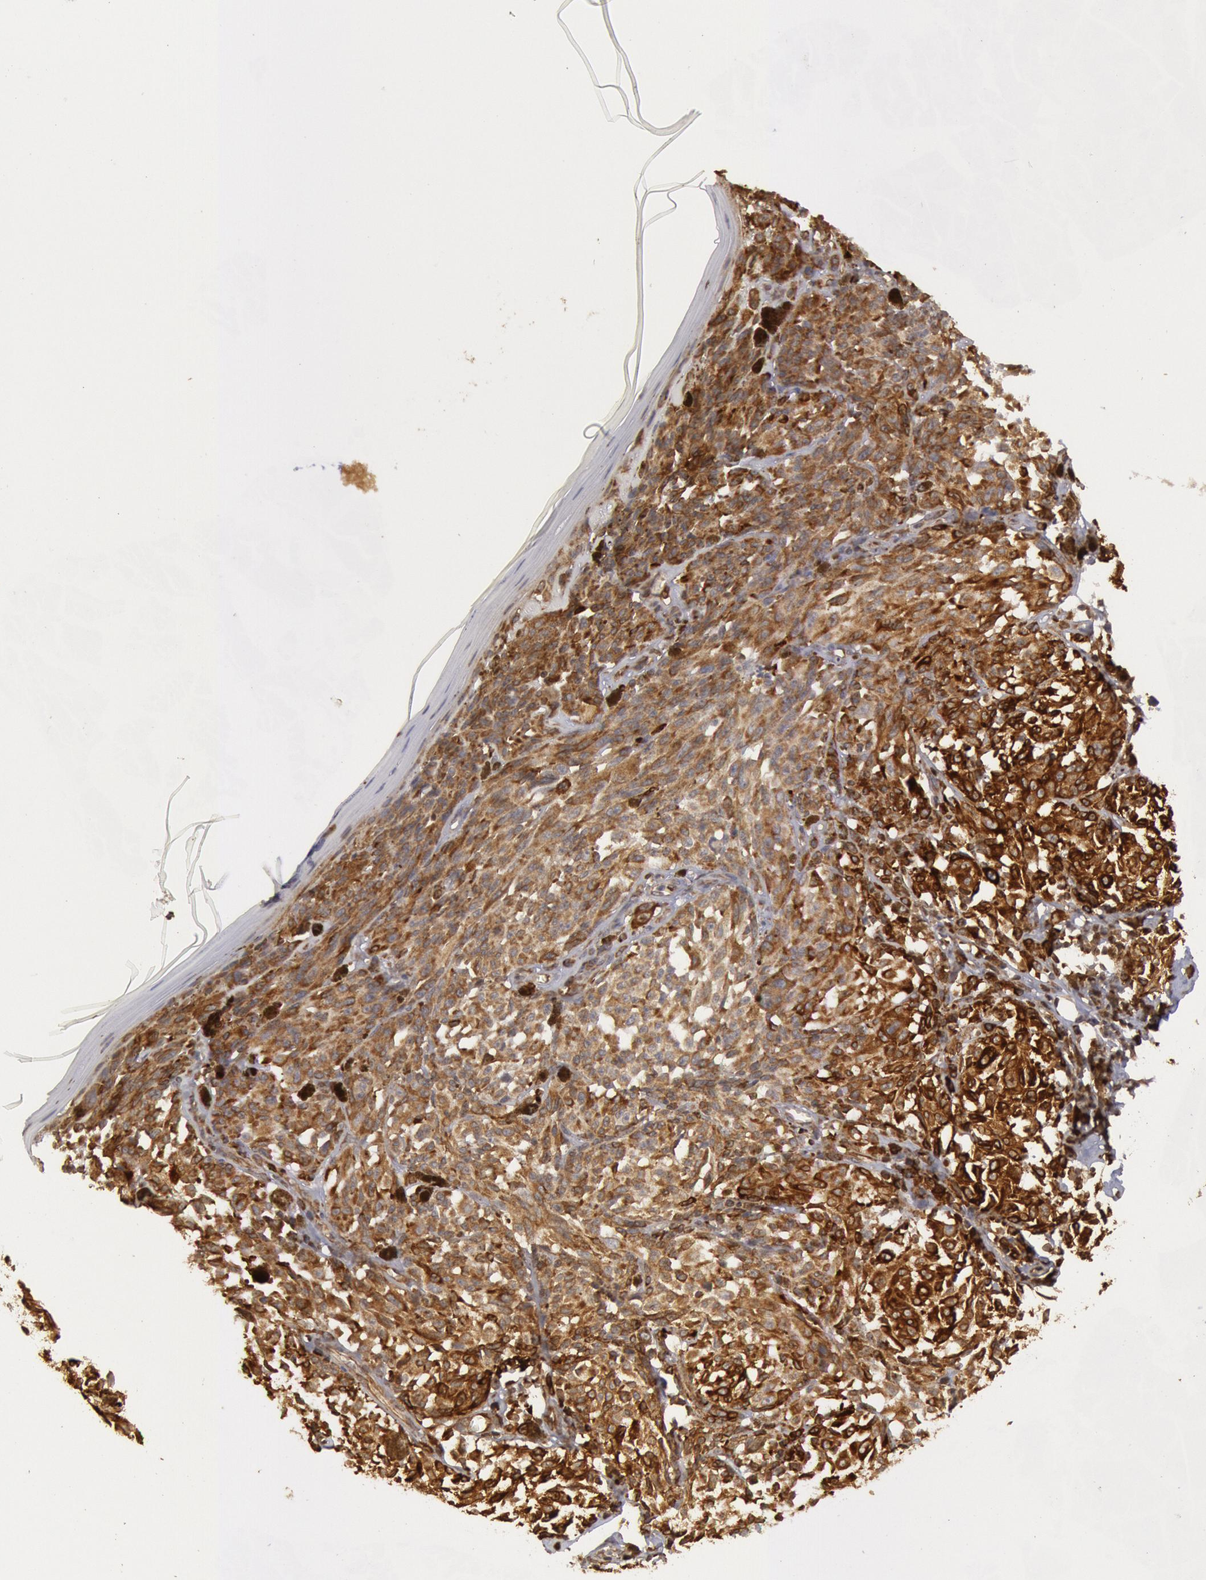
{"staining": {"intensity": "strong", "quantity": ">75%", "location": "cytoplasmic/membranous"}, "tissue": "melanoma", "cell_type": "Tumor cells", "image_type": "cancer", "snomed": [{"axis": "morphology", "description": "Malignant melanoma, NOS"}, {"axis": "topography", "description": "Skin"}], "caption": "There is high levels of strong cytoplasmic/membranous positivity in tumor cells of melanoma, as demonstrated by immunohistochemical staining (brown color).", "gene": "TAP2", "patient": {"sex": "female", "age": 72}}